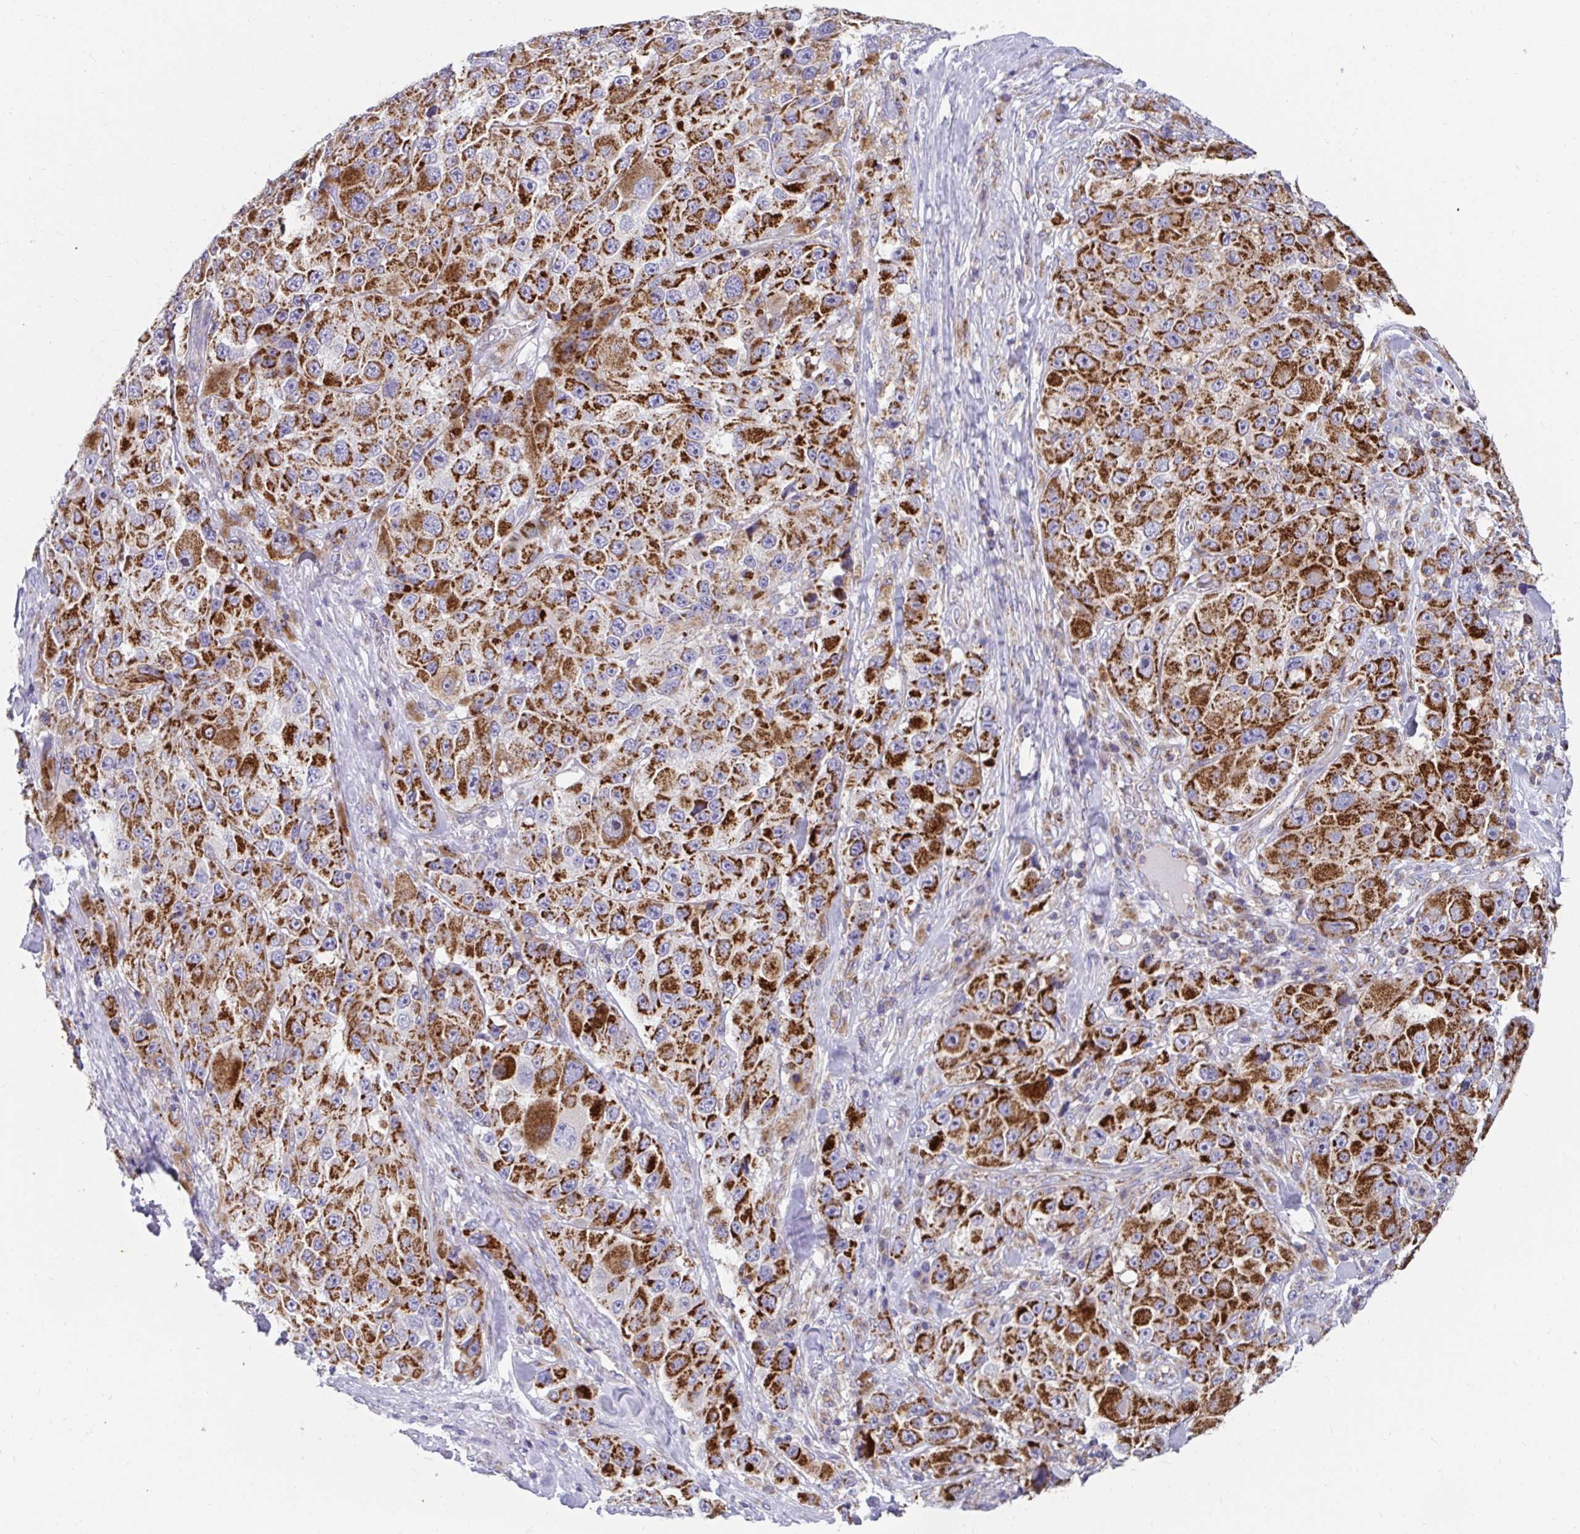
{"staining": {"intensity": "strong", "quantity": ">75%", "location": "cytoplasmic/membranous"}, "tissue": "melanoma", "cell_type": "Tumor cells", "image_type": "cancer", "snomed": [{"axis": "morphology", "description": "Malignant melanoma, Metastatic site"}, {"axis": "topography", "description": "Lymph node"}], "caption": "Melanoma stained for a protein (brown) shows strong cytoplasmic/membranous positive expression in approximately >75% of tumor cells.", "gene": "EXOC5", "patient": {"sex": "male", "age": 62}}